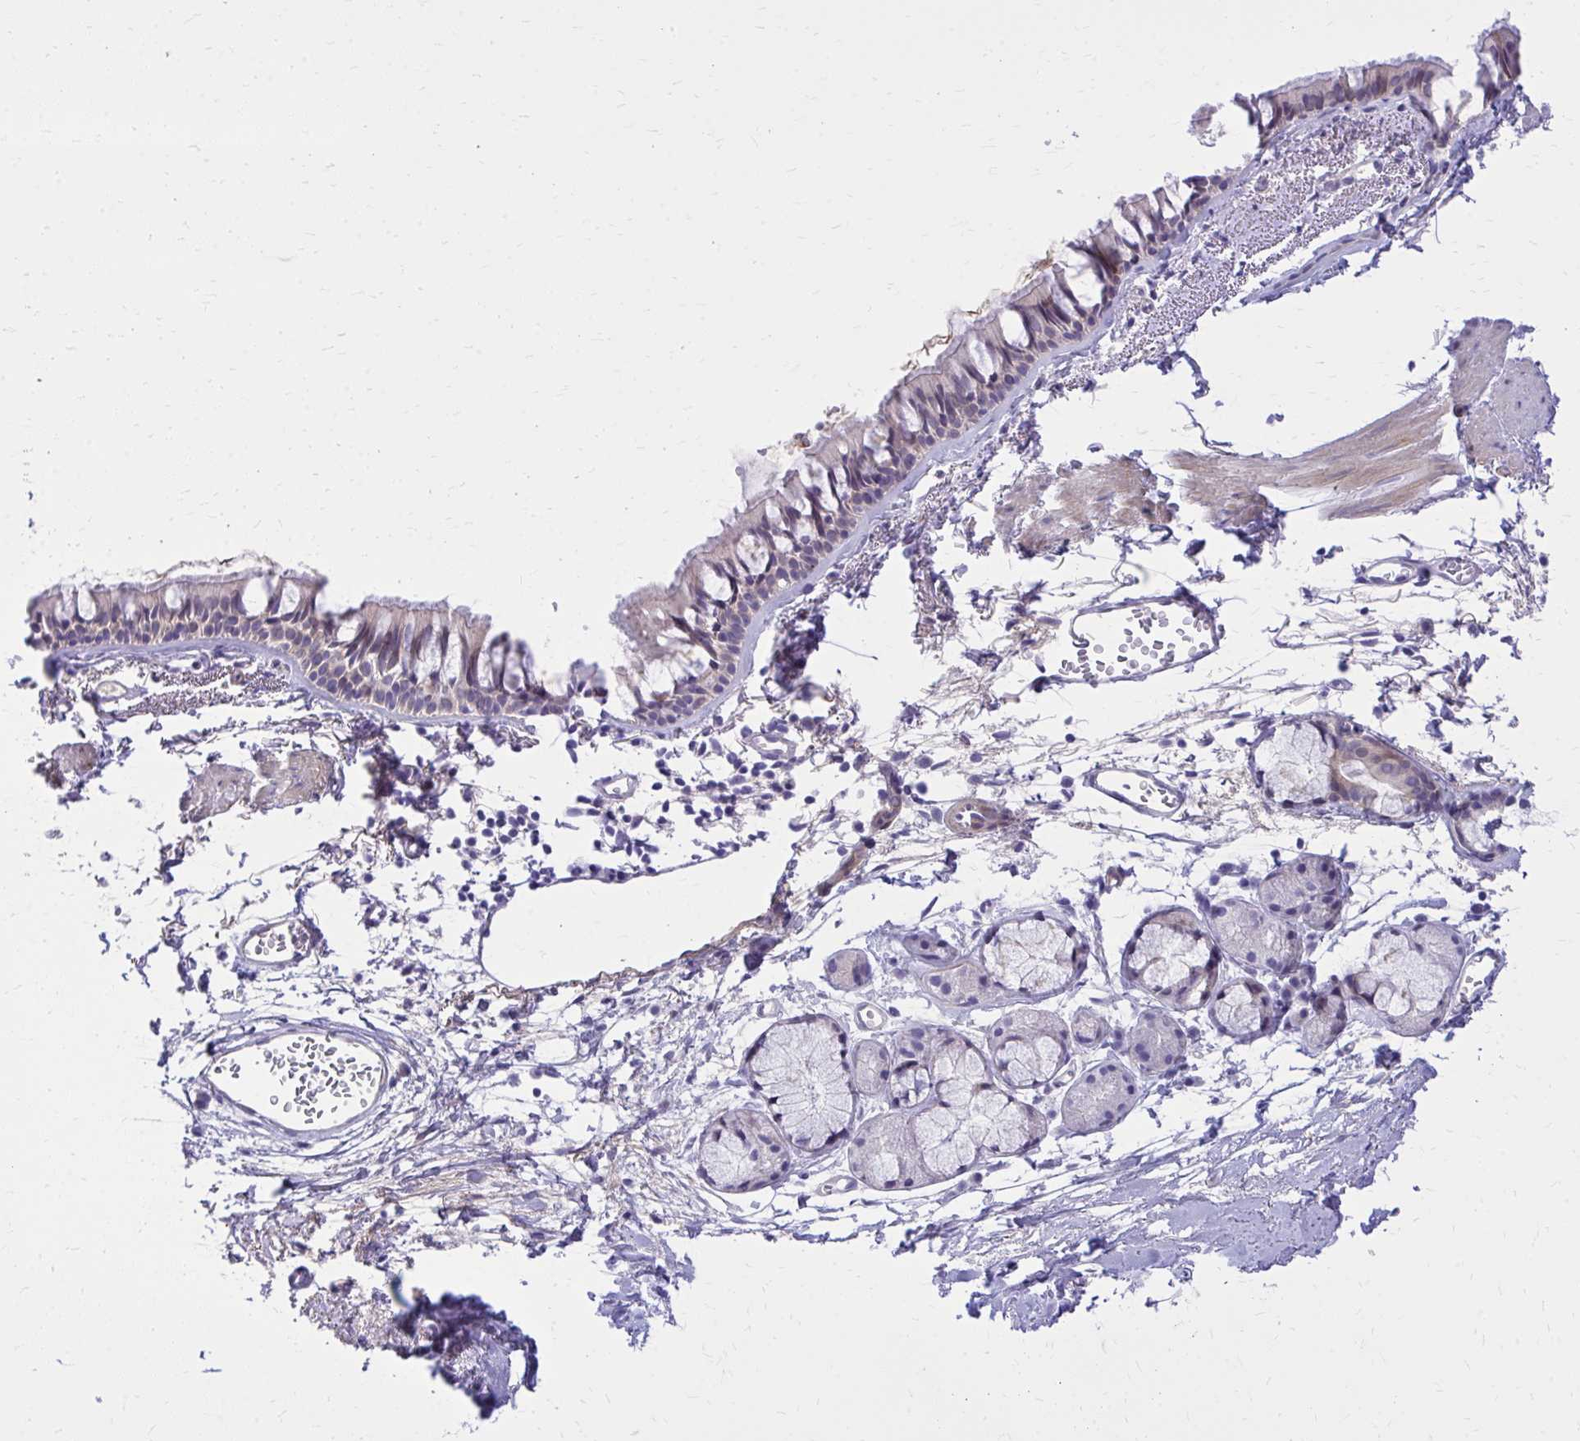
{"staining": {"intensity": "negative", "quantity": "none", "location": "none"}, "tissue": "bronchus", "cell_type": "Respiratory epithelial cells", "image_type": "normal", "snomed": [{"axis": "morphology", "description": "Normal tissue, NOS"}, {"axis": "topography", "description": "Cartilage tissue"}, {"axis": "topography", "description": "Bronchus"}, {"axis": "topography", "description": "Peripheral nerve tissue"}], "caption": "Immunohistochemistry (IHC) photomicrograph of normal bronchus: bronchus stained with DAB (3,3'-diaminobenzidine) shows no significant protein expression in respiratory epithelial cells. (Stains: DAB immunohistochemistry with hematoxylin counter stain, Microscopy: brightfield microscopy at high magnification).", "gene": "ADAMTSL1", "patient": {"sex": "female", "age": 59}}